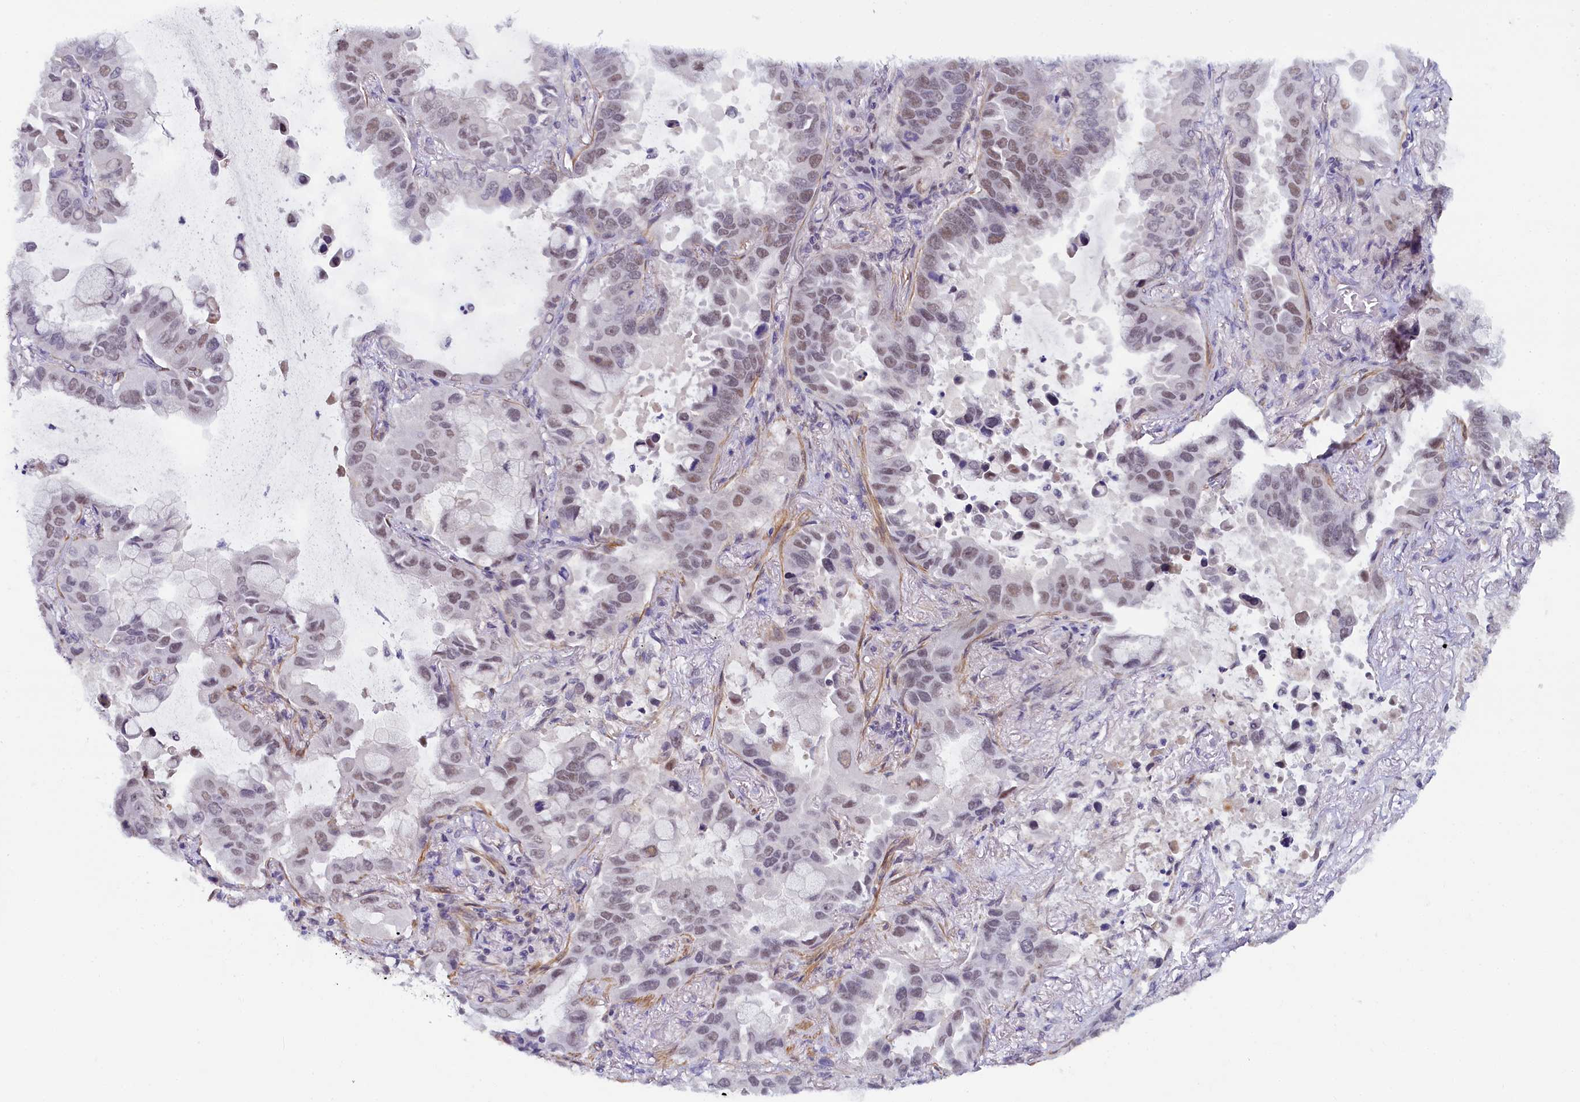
{"staining": {"intensity": "weak", "quantity": "25%-75%", "location": "nuclear"}, "tissue": "lung cancer", "cell_type": "Tumor cells", "image_type": "cancer", "snomed": [{"axis": "morphology", "description": "Adenocarcinoma, NOS"}, {"axis": "topography", "description": "Lung"}], "caption": "DAB (3,3'-diaminobenzidine) immunohistochemical staining of lung cancer (adenocarcinoma) shows weak nuclear protein positivity in approximately 25%-75% of tumor cells.", "gene": "INTS14", "patient": {"sex": "male", "age": 64}}